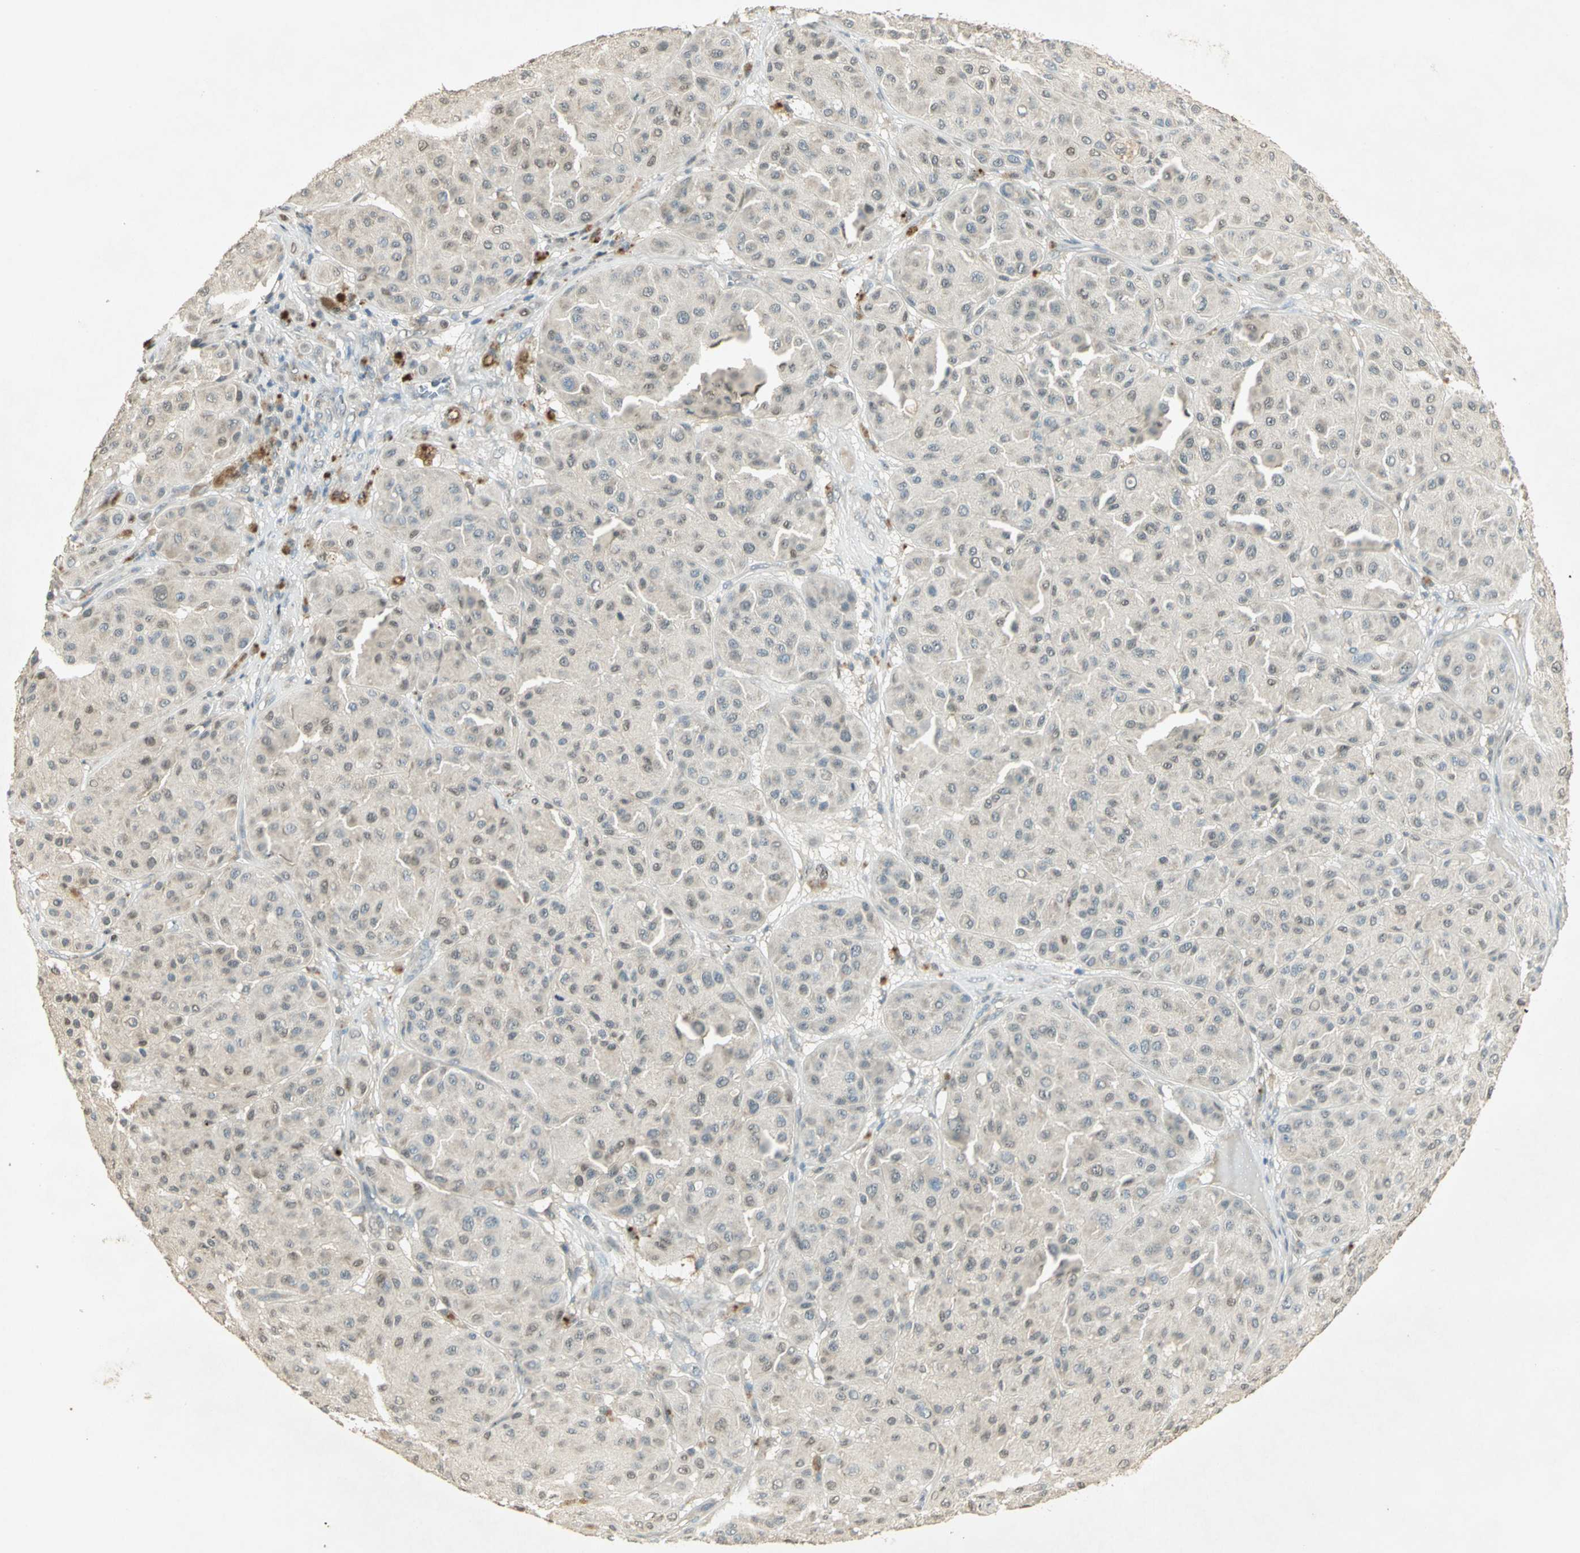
{"staining": {"intensity": "weak", "quantity": "<25%", "location": "nuclear"}, "tissue": "melanoma", "cell_type": "Tumor cells", "image_type": "cancer", "snomed": [{"axis": "morphology", "description": "Normal tissue, NOS"}, {"axis": "morphology", "description": "Malignant melanoma, Metastatic site"}, {"axis": "topography", "description": "Skin"}], "caption": "Tumor cells show no significant staining in malignant melanoma (metastatic site). (Stains: DAB (3,3'-diaminobenzidine) immunohistochemistry (IHC) with hematoxylin counter stain, Microscopy: brightfield microscopy at high magnification).", "gene": "BIRC2", "patient": {"sex": "male", "age": 41}}